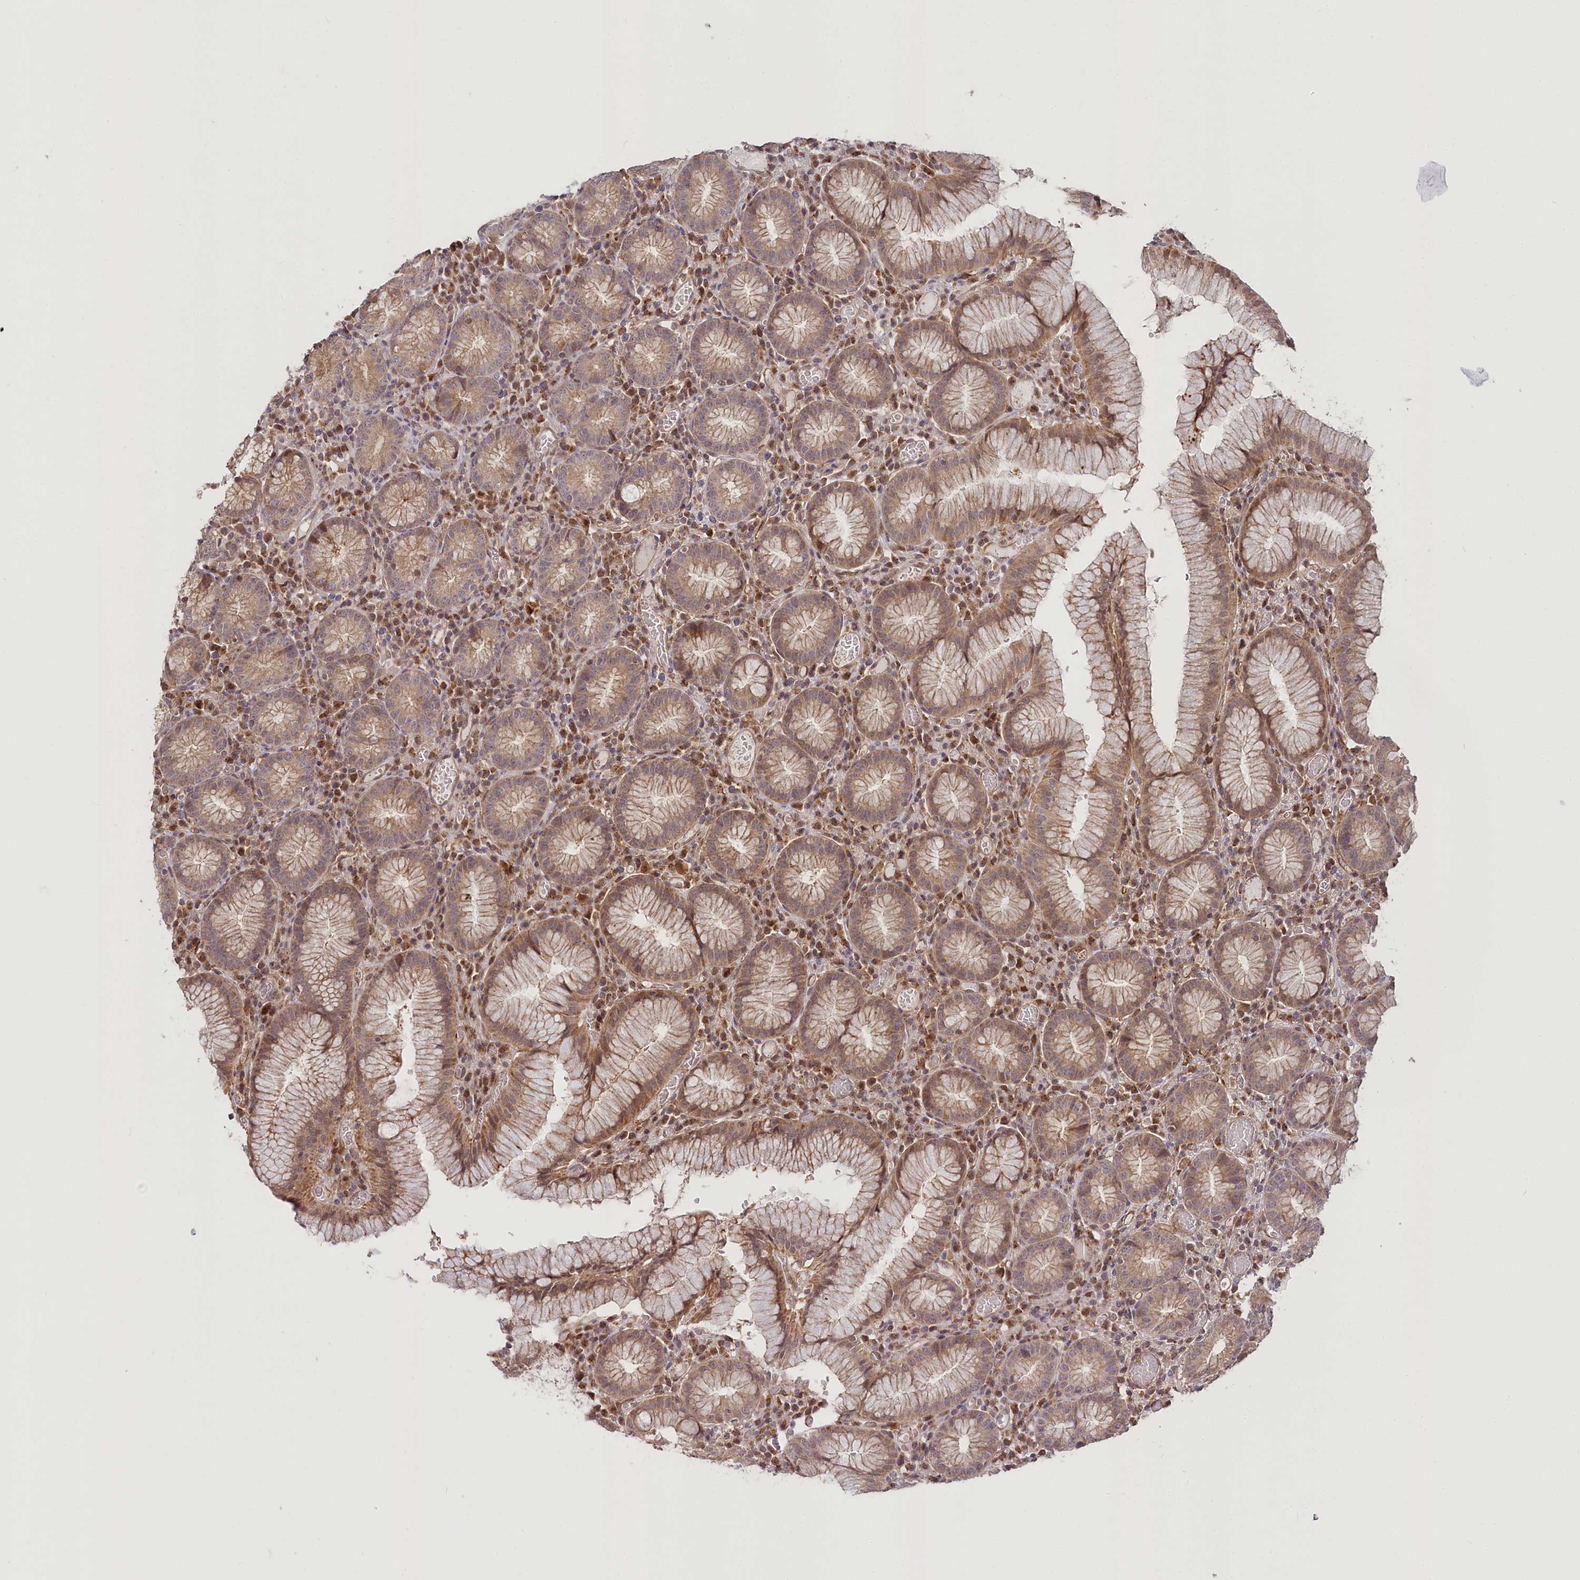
{"staining": {"intensity": "moderate", "quantity": ">75%", "location": "cytoplasmic/membranous"}, "tissue": "stomach", "cell_type": "Glandular cells", "image_type": "normal", "snomed": [{"axis": "morphology", "description": "Normal tissue, NOS"}, {"axis": "topography", "description": "Stomach"}], "caption": "IHC of benign stomach shows medium levels of moderate cytoplasmic/membranous staining in about >75% of glandular cells. (Stains: DAB in brown, nuclei in blue, Microscopy: brightfield microscopy at high magnification).", "gene": "CEP70", "patient": {"sex": "male", "age": 55}}